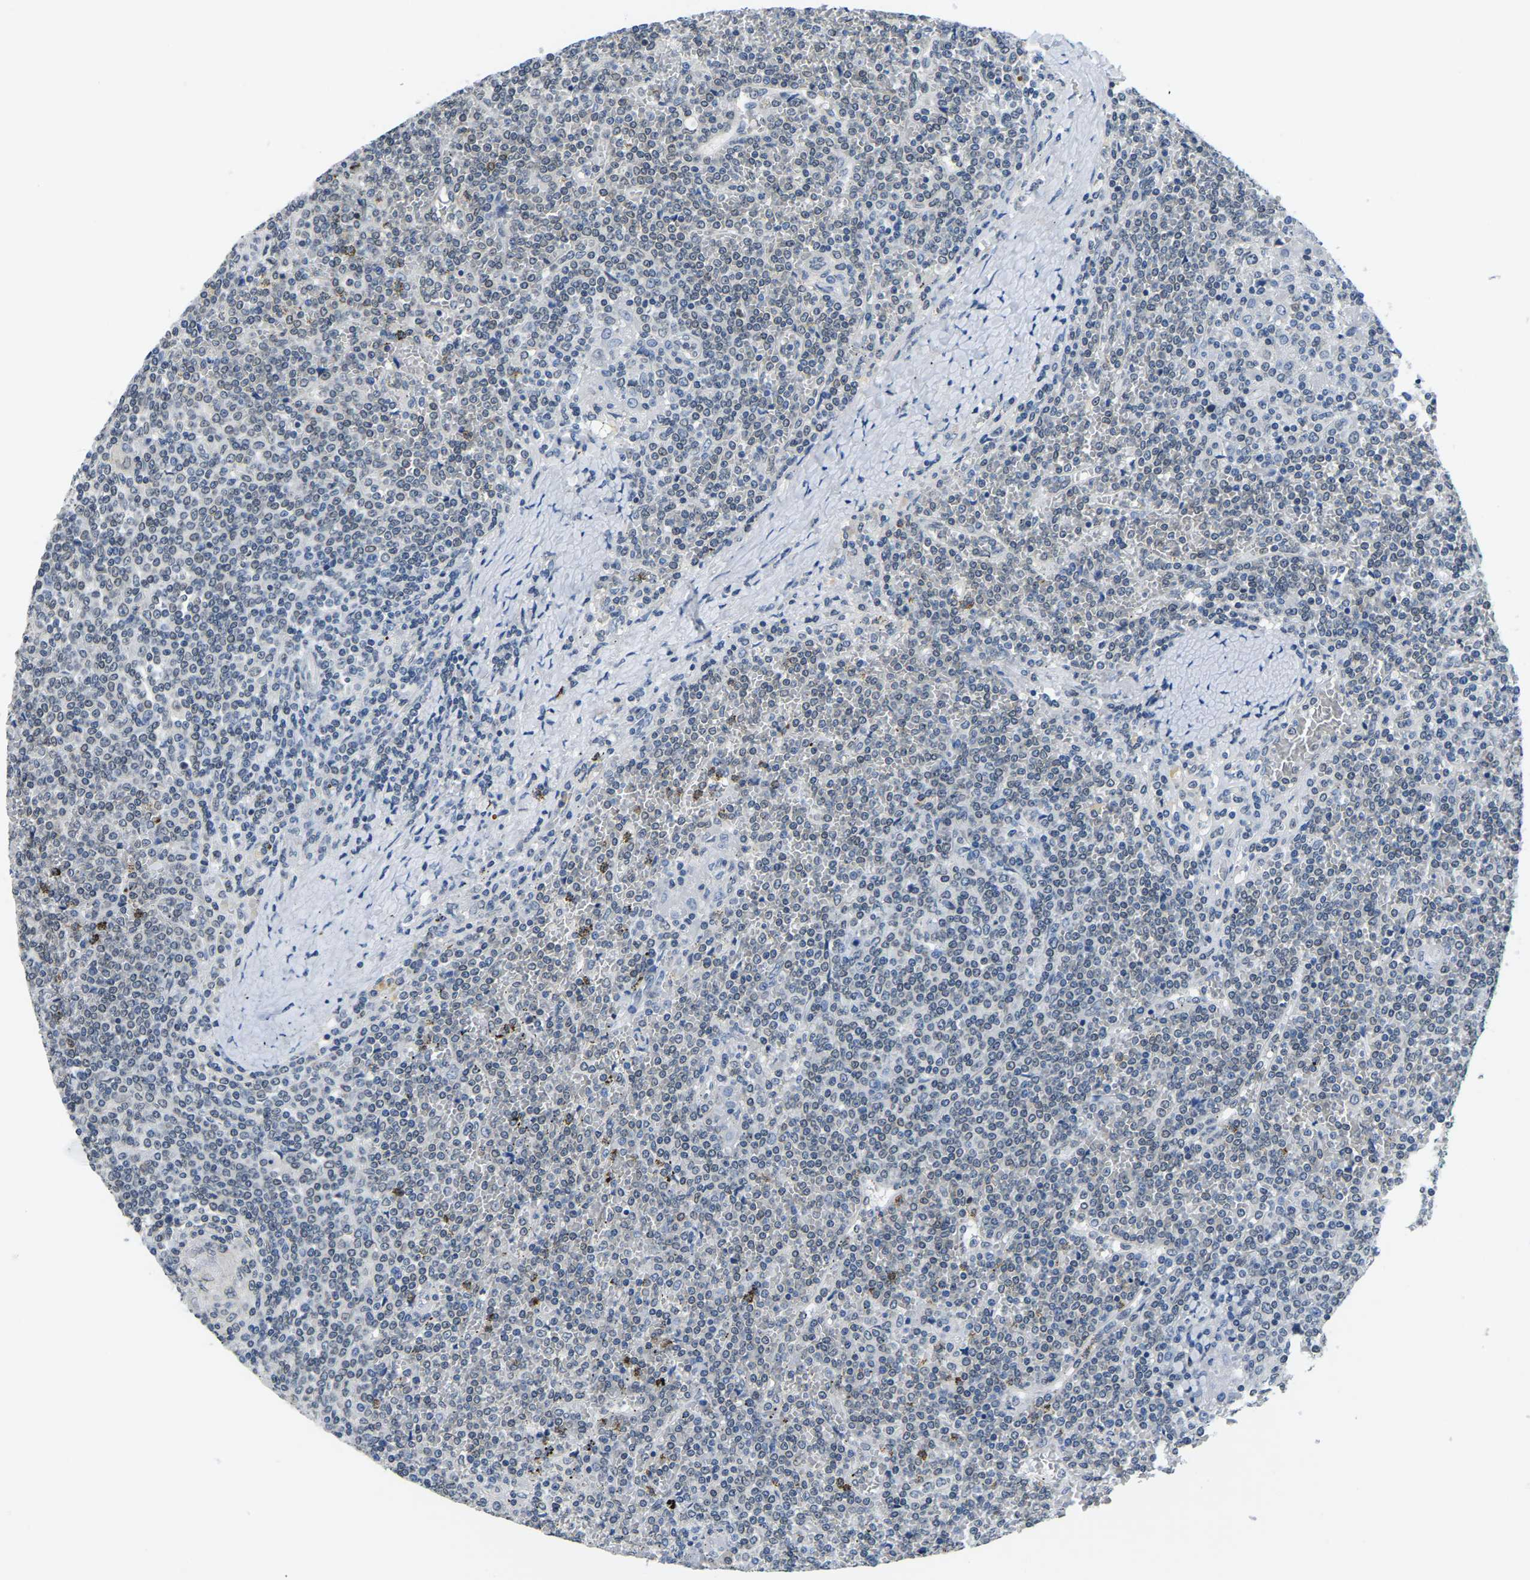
{"staining": {"intensity": "negative", "quantity": "none", "location": "none"}, "tissue": "lymphoma", "cell_type": "Tumor cells", "image_type": "cancer", "snomed": [{"axis": "morphology", "description": "Malignant lymphoma, non-Hodgkin's type, Low grade"}, {"axis": "topography", "description": "Spleen"}], "caption": "The immunohistochemistry (IHC) histopathology image has no significant staining in tumor cells of low-grade malignant lymphoma, non-Hodgkin's type tissue.", "gene": "RANBP2", "patient": {"sex": "female", "age": 19}}